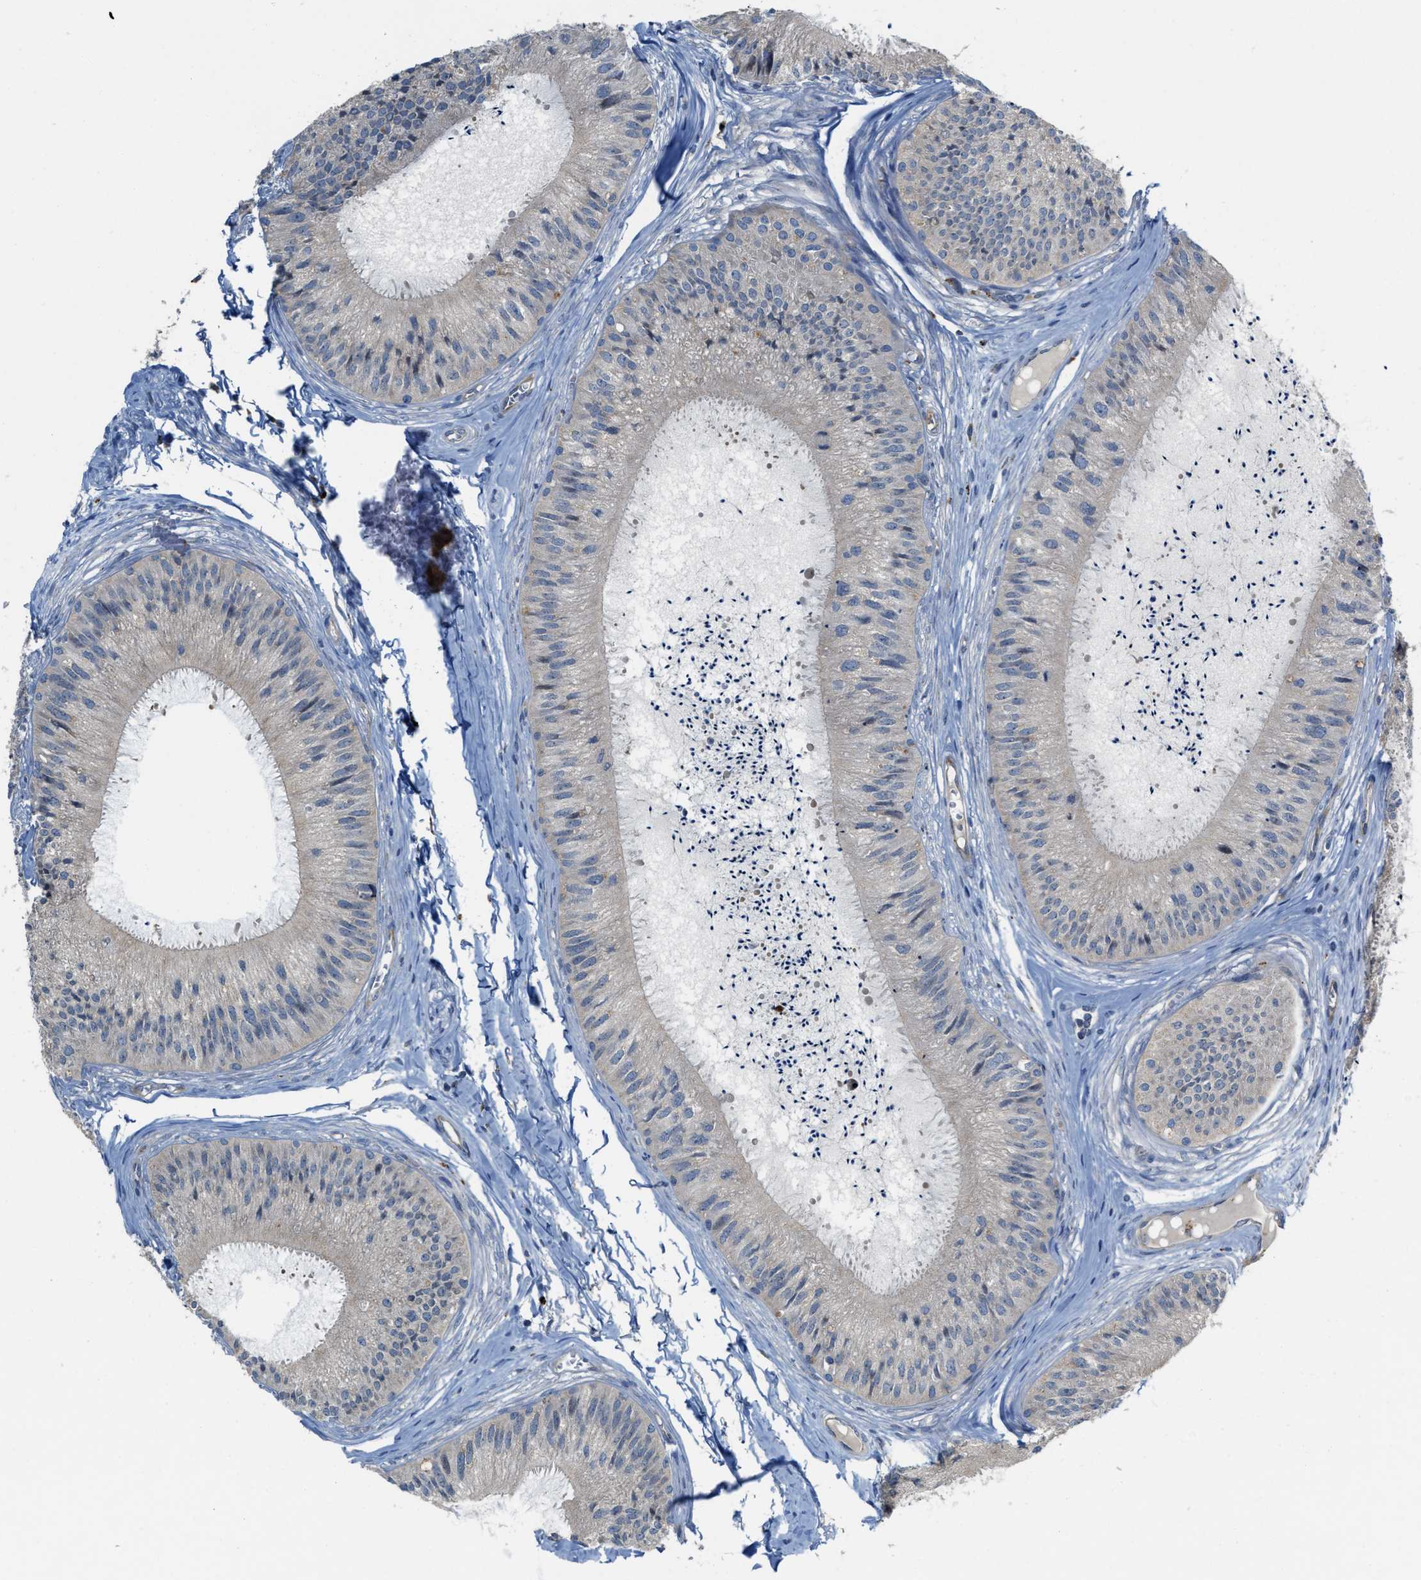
{"staining": {"intensity": "negative", "quantity": "none", "location": "none"}, "tissue": "epididymis", "cell_type": "Glandular cells", "image_type": "normal", "snomed": [{"axis": "morphology", "description": "Normal tissue, NOS"}, {"axis": "topography", "description": "Epididymis"}], "caption": "The IHC histopathology image has no significant positivity in glandular cells of epididymis.", "gene": "KLHDC10", "patient": {"sex": "male", "age": 31}}